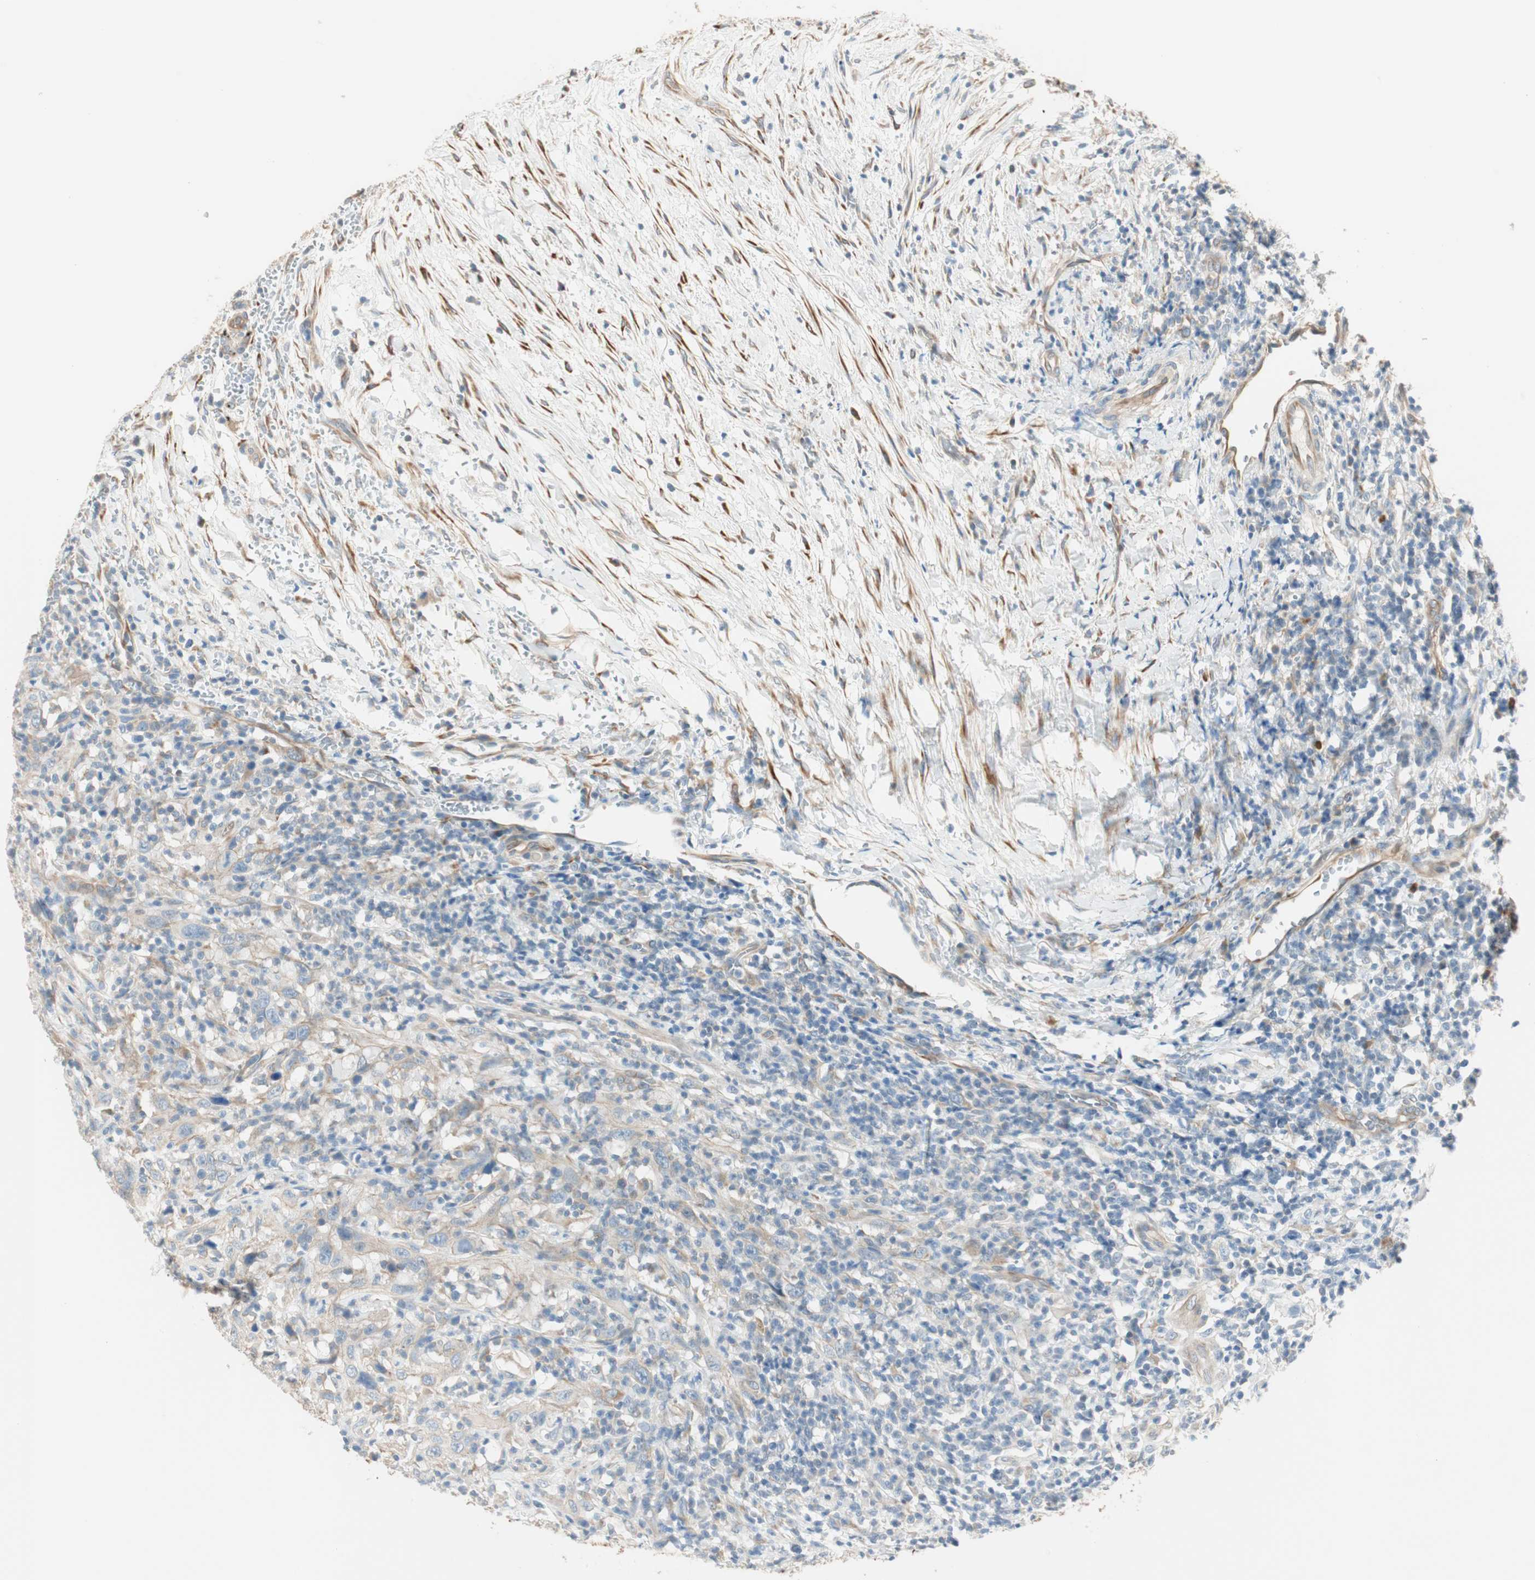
{"staining": {"intensity": "moderate", "quantity": "<25%", "location": "cytoplasmic/membranous"}, "tissue": "urothelial cancer", "cell_type": "Tumor cells", "image_type": "cancer", "snomed": [{"axis": "morphology", "description": "Urothelial carcinoma, High grade"}, {"axis": "topography", "description": "Urinary bladder"}], "caption": "Human high-grade urothelial carcinoma stained with a brown dye exhibits moderate cytoplasmic/membranous positive positivity in approximately <25% of tumor cells.", "gene": "CDK3", "patient": {"sex": "male", "age": 61}}